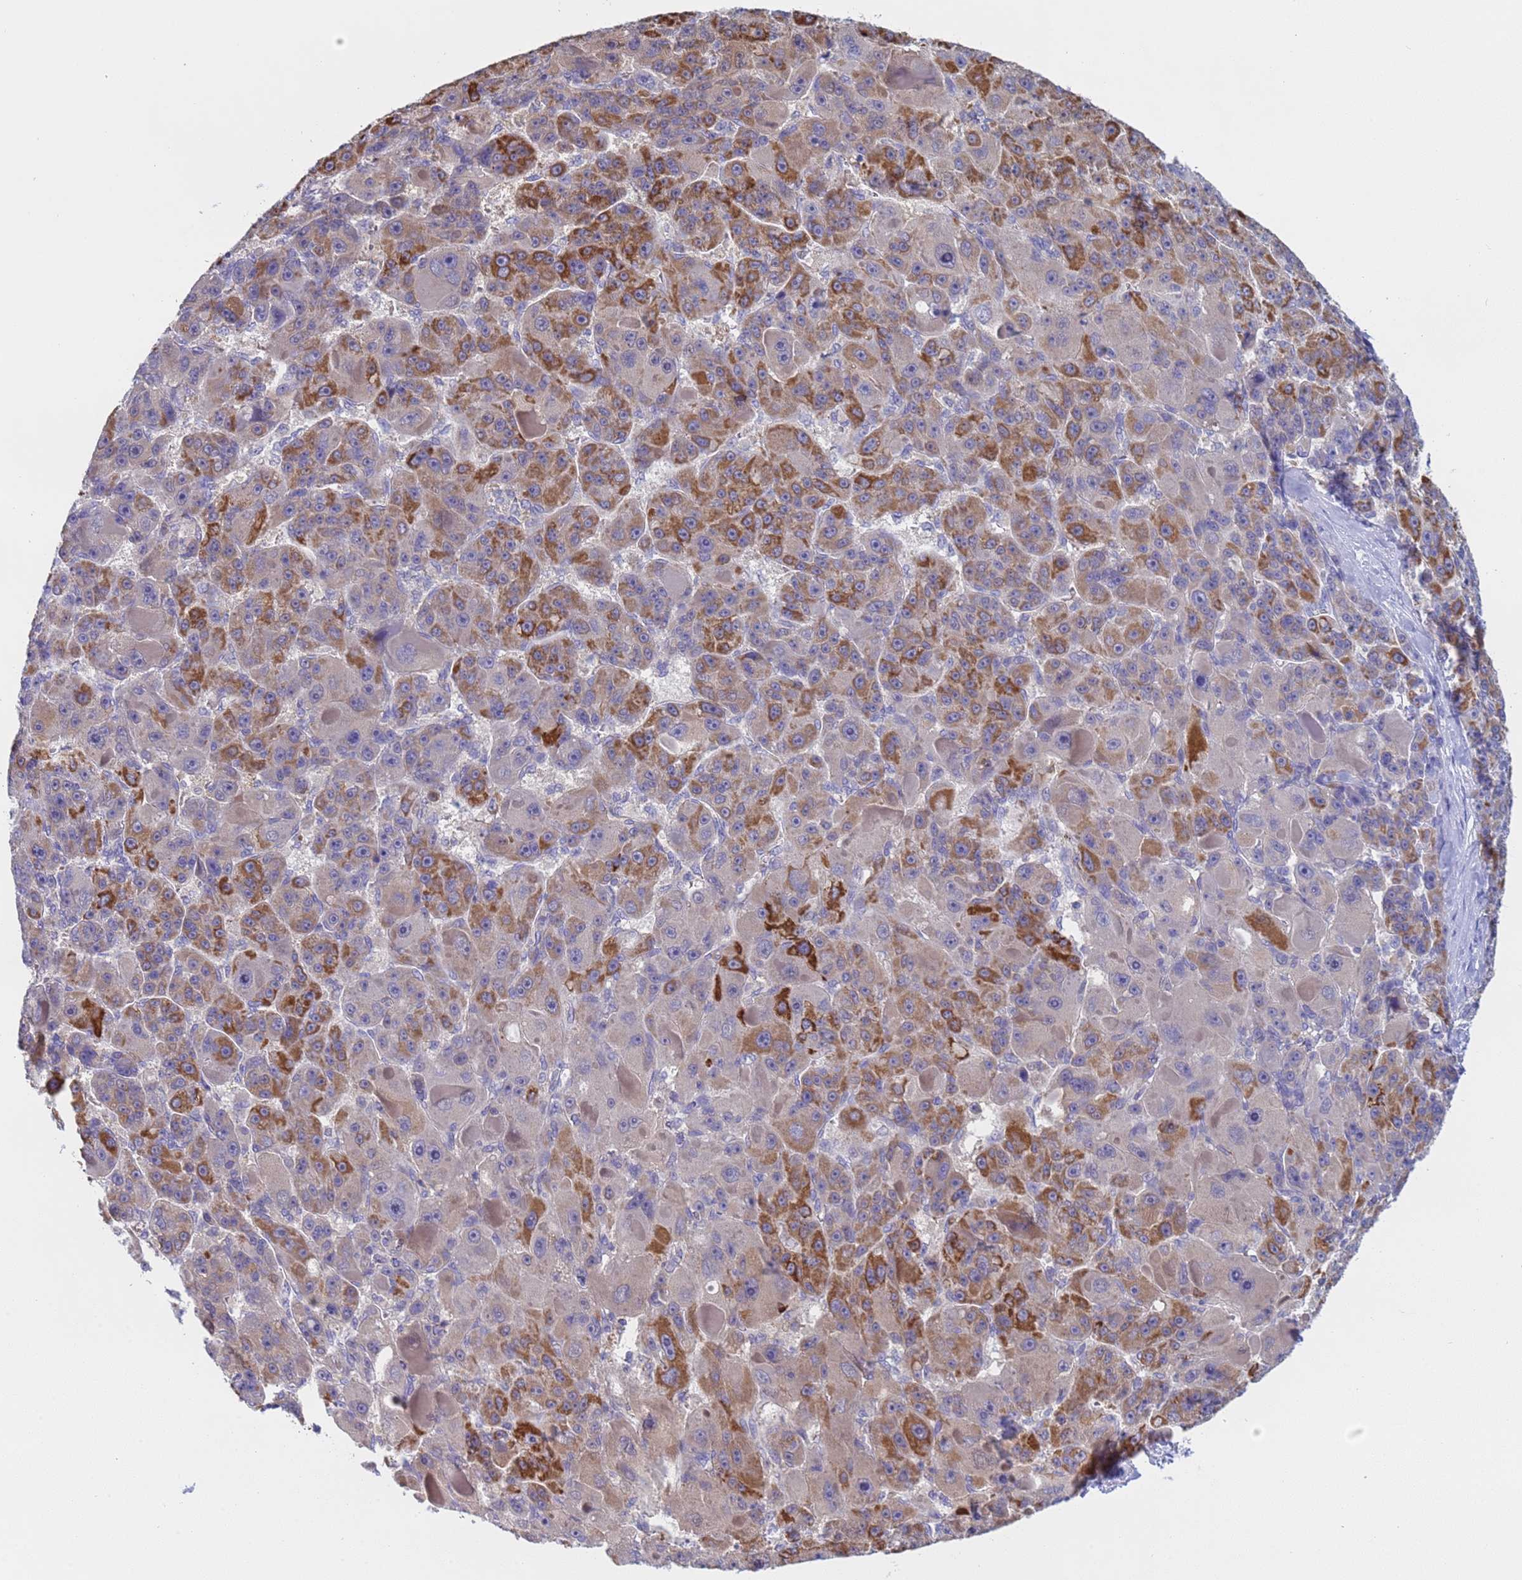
{"staining": {"intensity": "strong", "quantity": "25%-75%", "location": "cytoplasmic/membranous"}, "tissue": "liver cancer", "cell_type": "Tumor cells", "image_type": "cancer", "snomed": [{"axis": "morphology", "description": "Carcinoma, Hepatocellular, NOS"}, {"axis": "topography", "description": "Liver"}], "caption": "This is an image of IHC staining of liver cancer (hepatocellular carcinoma), which shows strong staining in the cytoplasmic/membranous of tumor cells.", "gene": "CAPN7", "patient": {"sex": "male", "age": 76}}